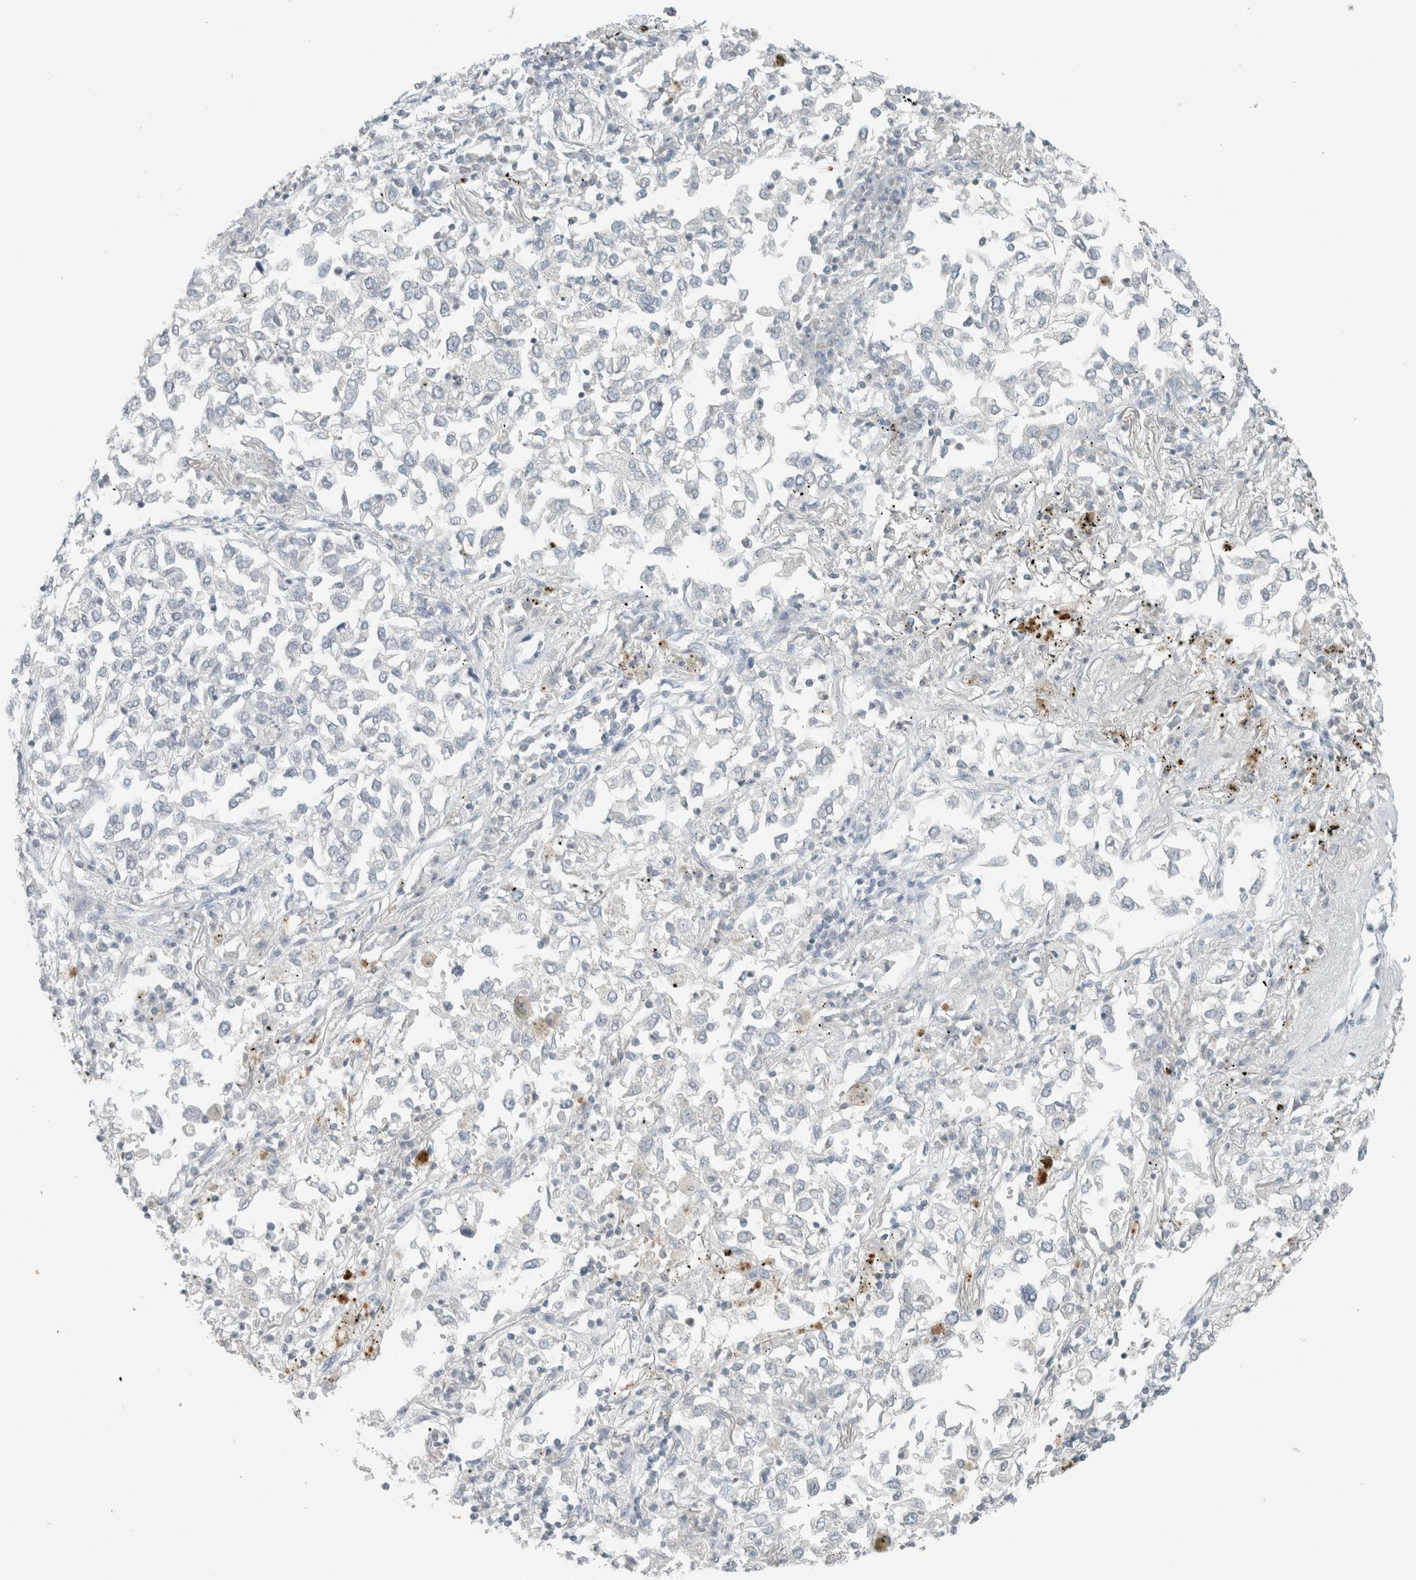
{"staining": {"intensity": "negative", "quantity": "none", "location": "none"}, "tissue": "lung cancer", "cell_type": "Tumor cells", "image_type": "cancer", "snomed": [{"axis": "morphology", "description": "Inflammation, NOS"}, {"axis": "morphology", "description": "Adenocarcinoma, NOS"}, {"axis": "topography", "description": "Lung"}], "caption": "A micrograph of human adenocarcinoma (lung) is negative for staining in tumor cells.", "gene": "TRIT1", "patient": {"sex": "male", "age": 63}}